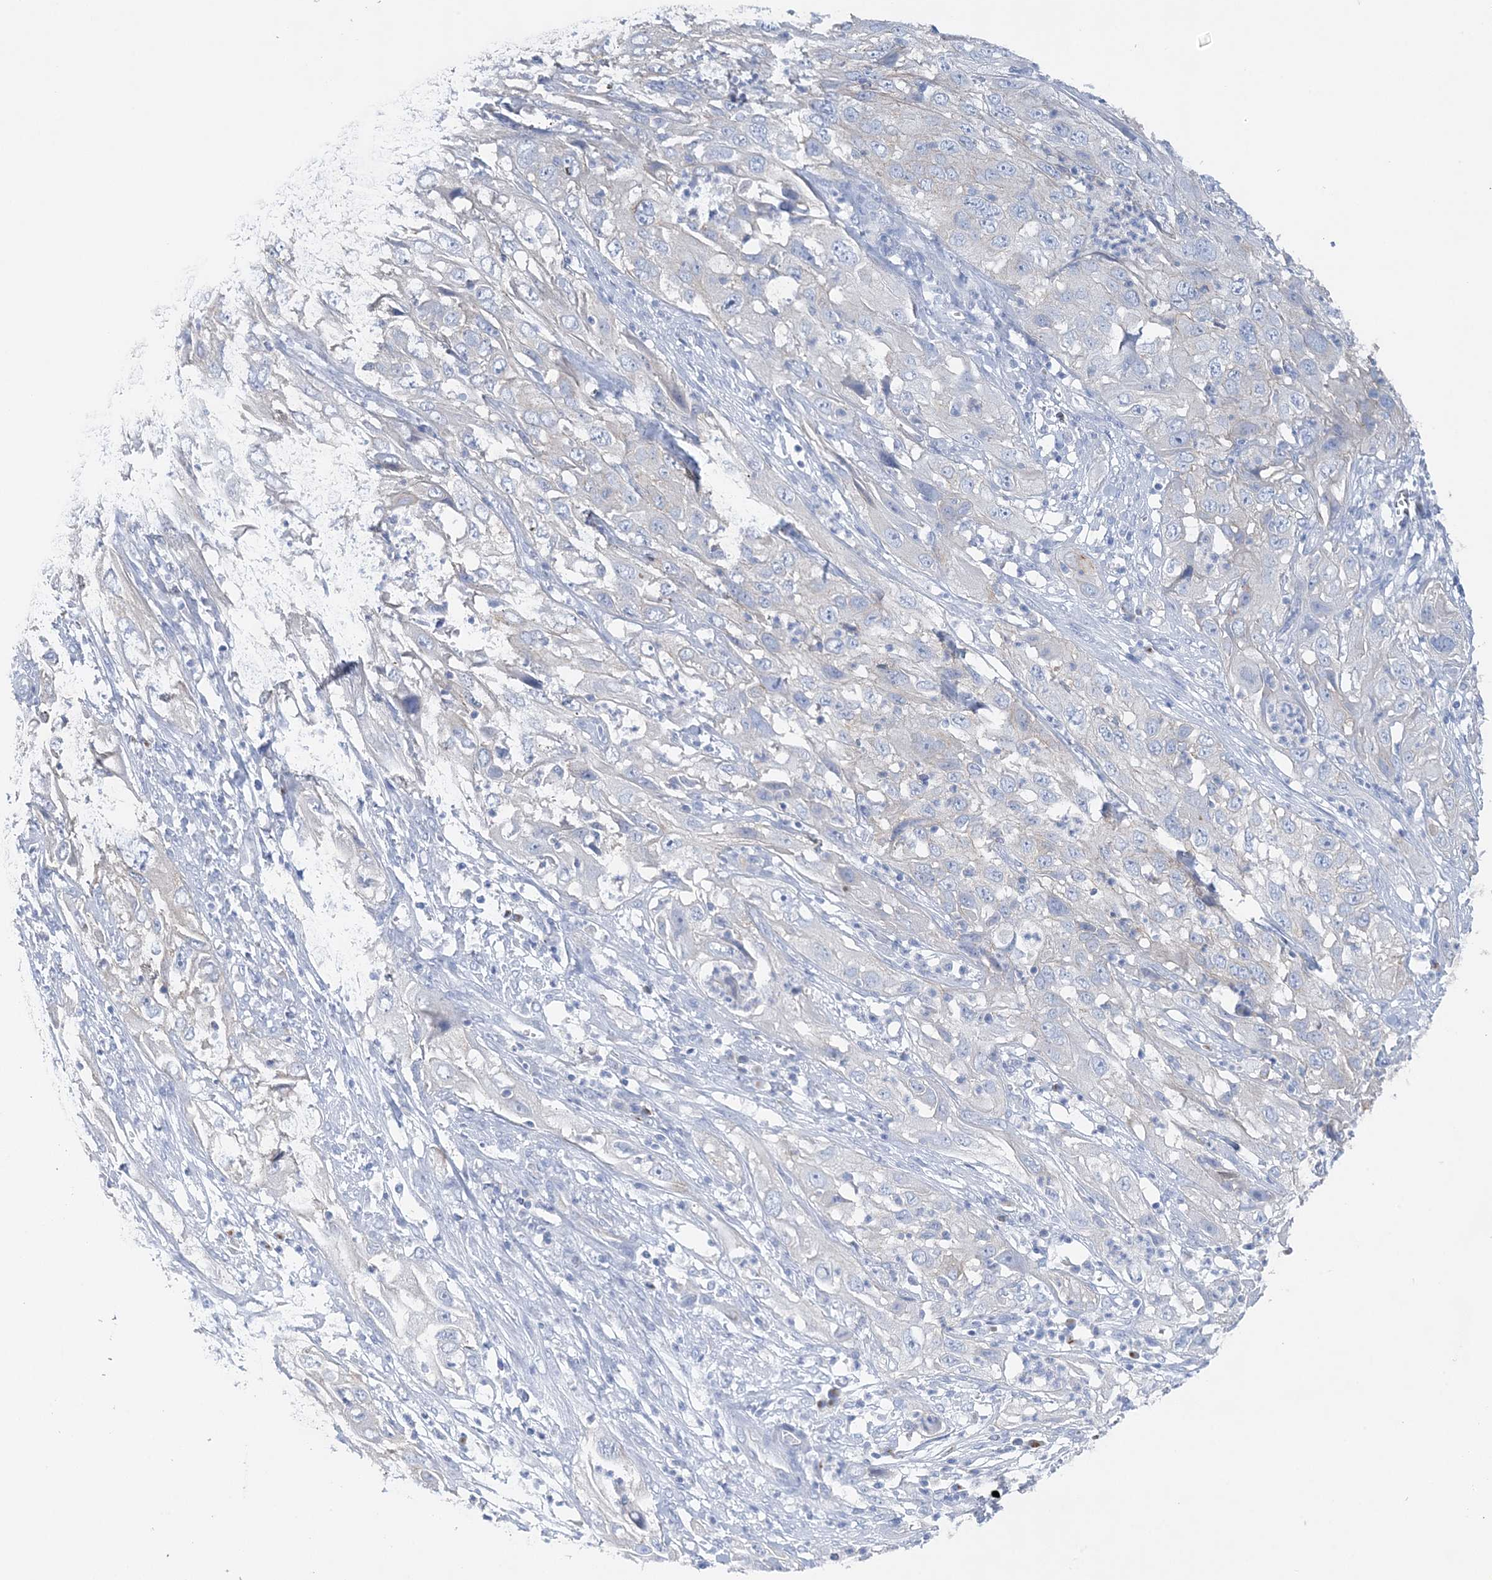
{"staining": {"intensity": "negative", "quantity": "none", "location": "none"}, "tissue": "cervical cancer", "cell_type": "Tumor cells", "image_type": "cancer", "snomed": [{"axis": "morphology", "description": "Squamous cell carcinoma, NOS"}, {"axis": "topography", "description": "Cervix"}], "caption": "IHC histopathology image of human squamous cell carcinoma (cervical) stained for a protein (brown), which displays no positivity in tumor cells.", "gene": "SLC5A6", "patient": {"sex": "female", "age": 32}}